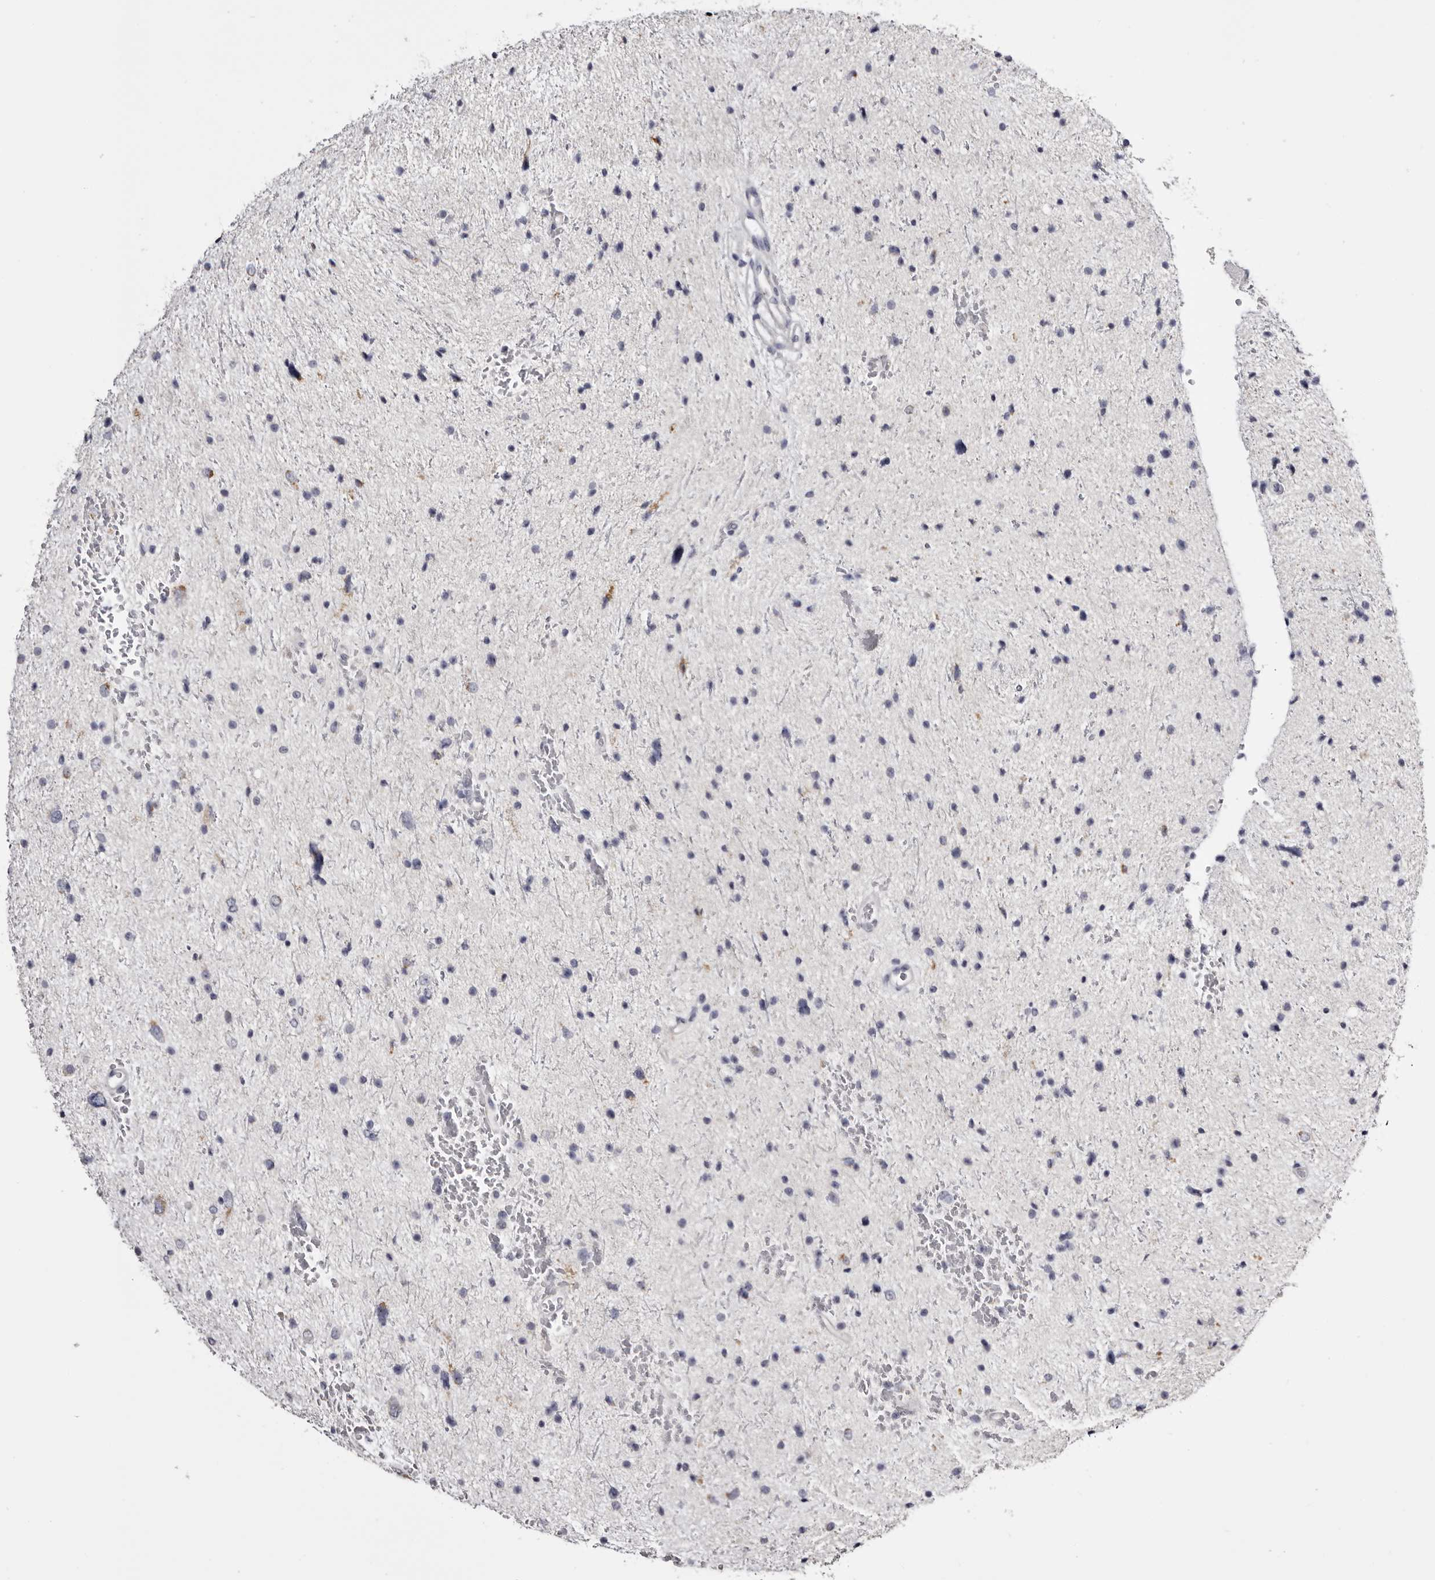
{"staining": {"intensity": "negative", "quantity": "none", "location": "none"}, "tissue": "glioma", "cell_type": "Tumor cells", "image_type": "cancer", "snomed": [{"axis": "morphology", "description": "Glioma, malignant, Low grade"}, {"axis": "topography", "description": "Brain"}], "caption": "Immunohistochemical staining of malignant low-grade glioma displays no significant staining in tumor cells.", "gene": "CASQ1", "patient": {"sex": "female", "age": 37}}